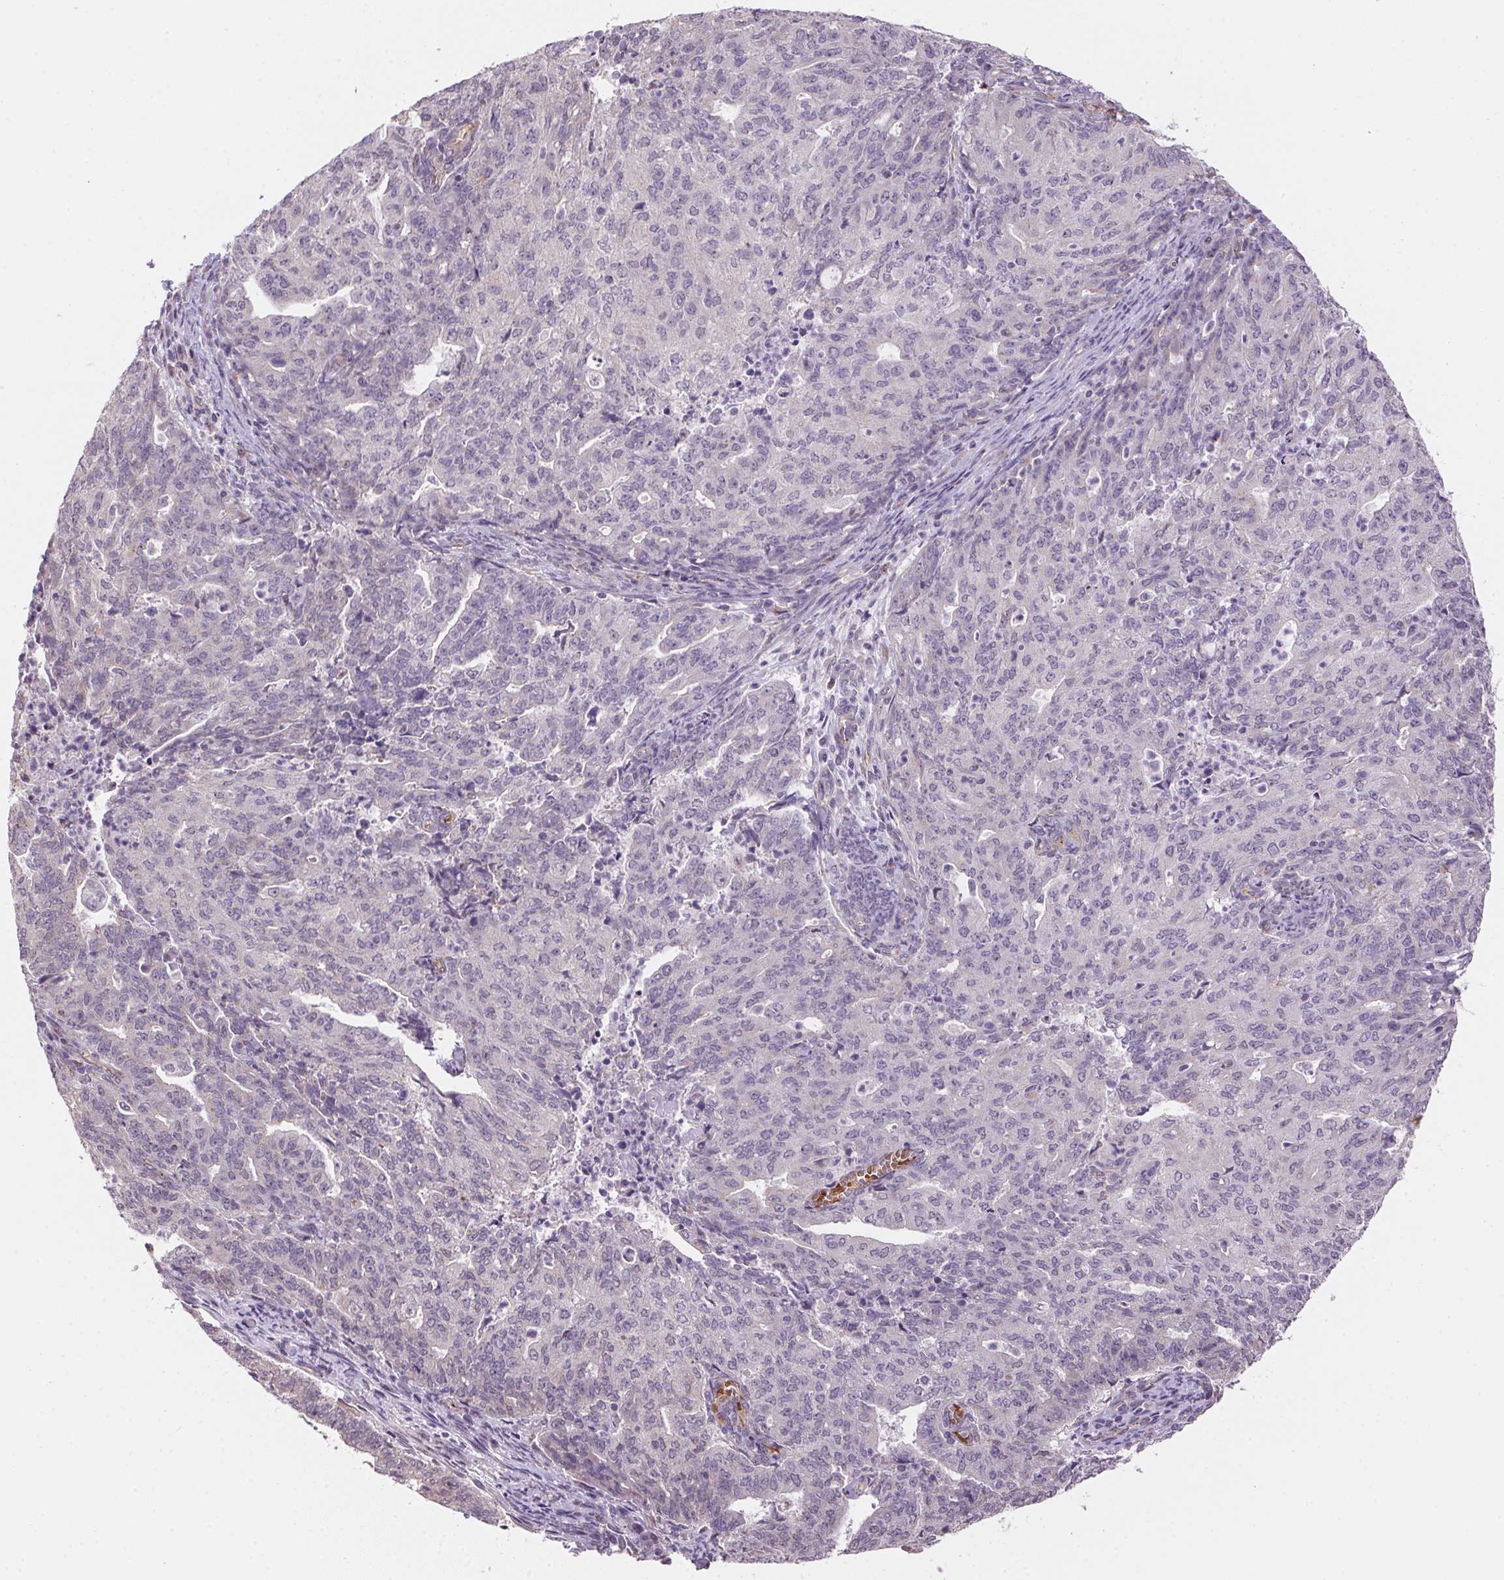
{"staining": {"intensity": "negative", "quantity": "none", "location": "none"}, "tissue": "endometrial cancer", "cell_type": "Tumor cells", "image_type": "cancer", "snomed": [{"axis": "morphology", "description": "Adenocarcinoma, NOS"}, {"axis": "topography", "description": "Endometrium"}], "caption": "Adenocarcinoma (endometrial) was stained to show a protein in brown. There is no significant staining in tumor cells.", "gene": "METTL13", "patient": {"sex": "female", "age": 82}}